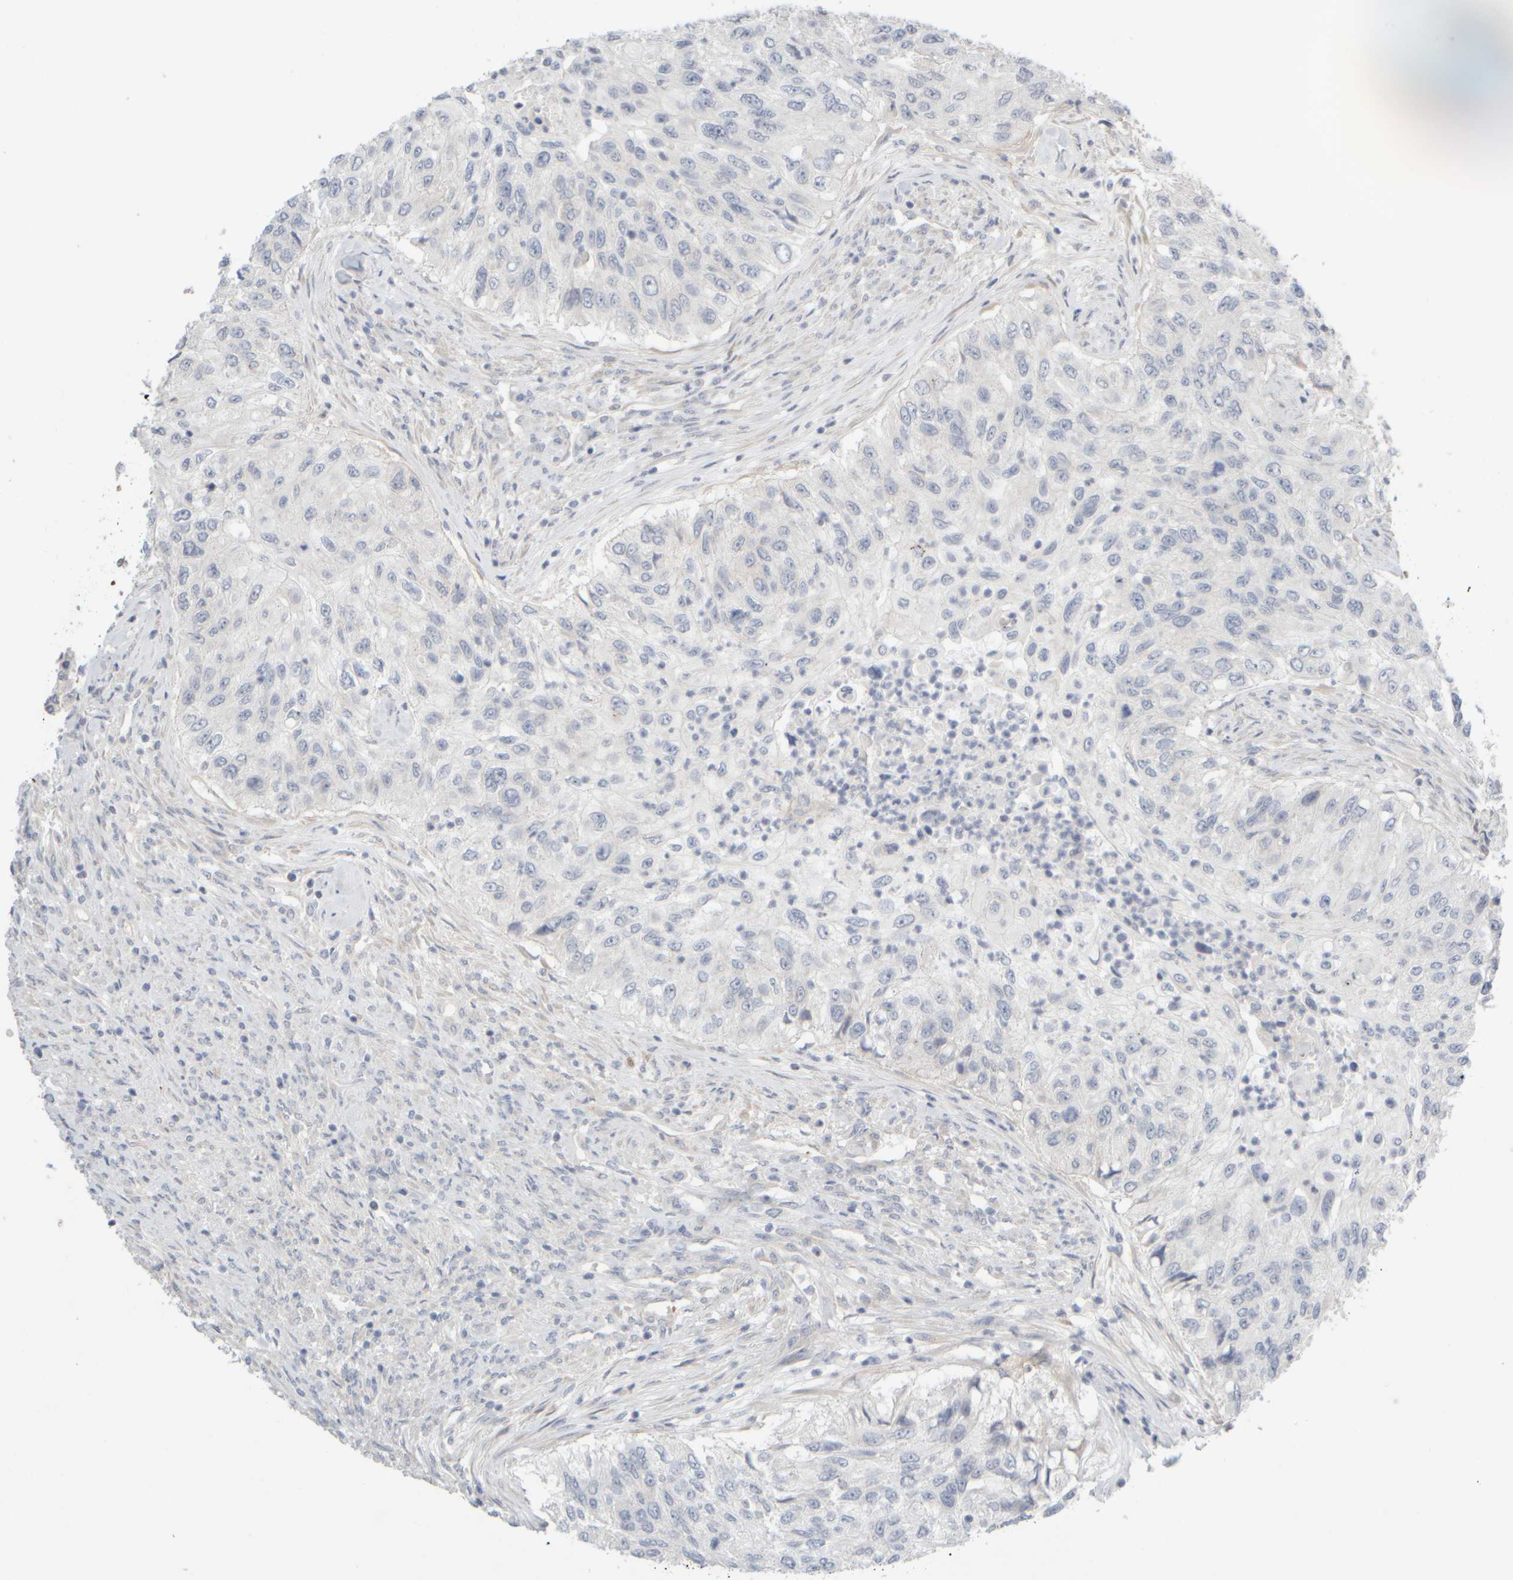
{"staining": {"intensity": "negative", "quantity": "none", "location": "none"}, "tissue": "urothelial cancer", "cell_type": "Tumor cells", "image_type": "cancer", "snomed": [{"axis": "morphology", "description": "Urothelial carcinoma, High grade"}, {"axis": "topography", "description": "Urinary bladder"}], "caption": "A histopathology image of human high-grade urothelial carcinoma is negative for staining in tumor cells.", "gene": "GOPC", "patient": {"sex": "female", "age": 60}}